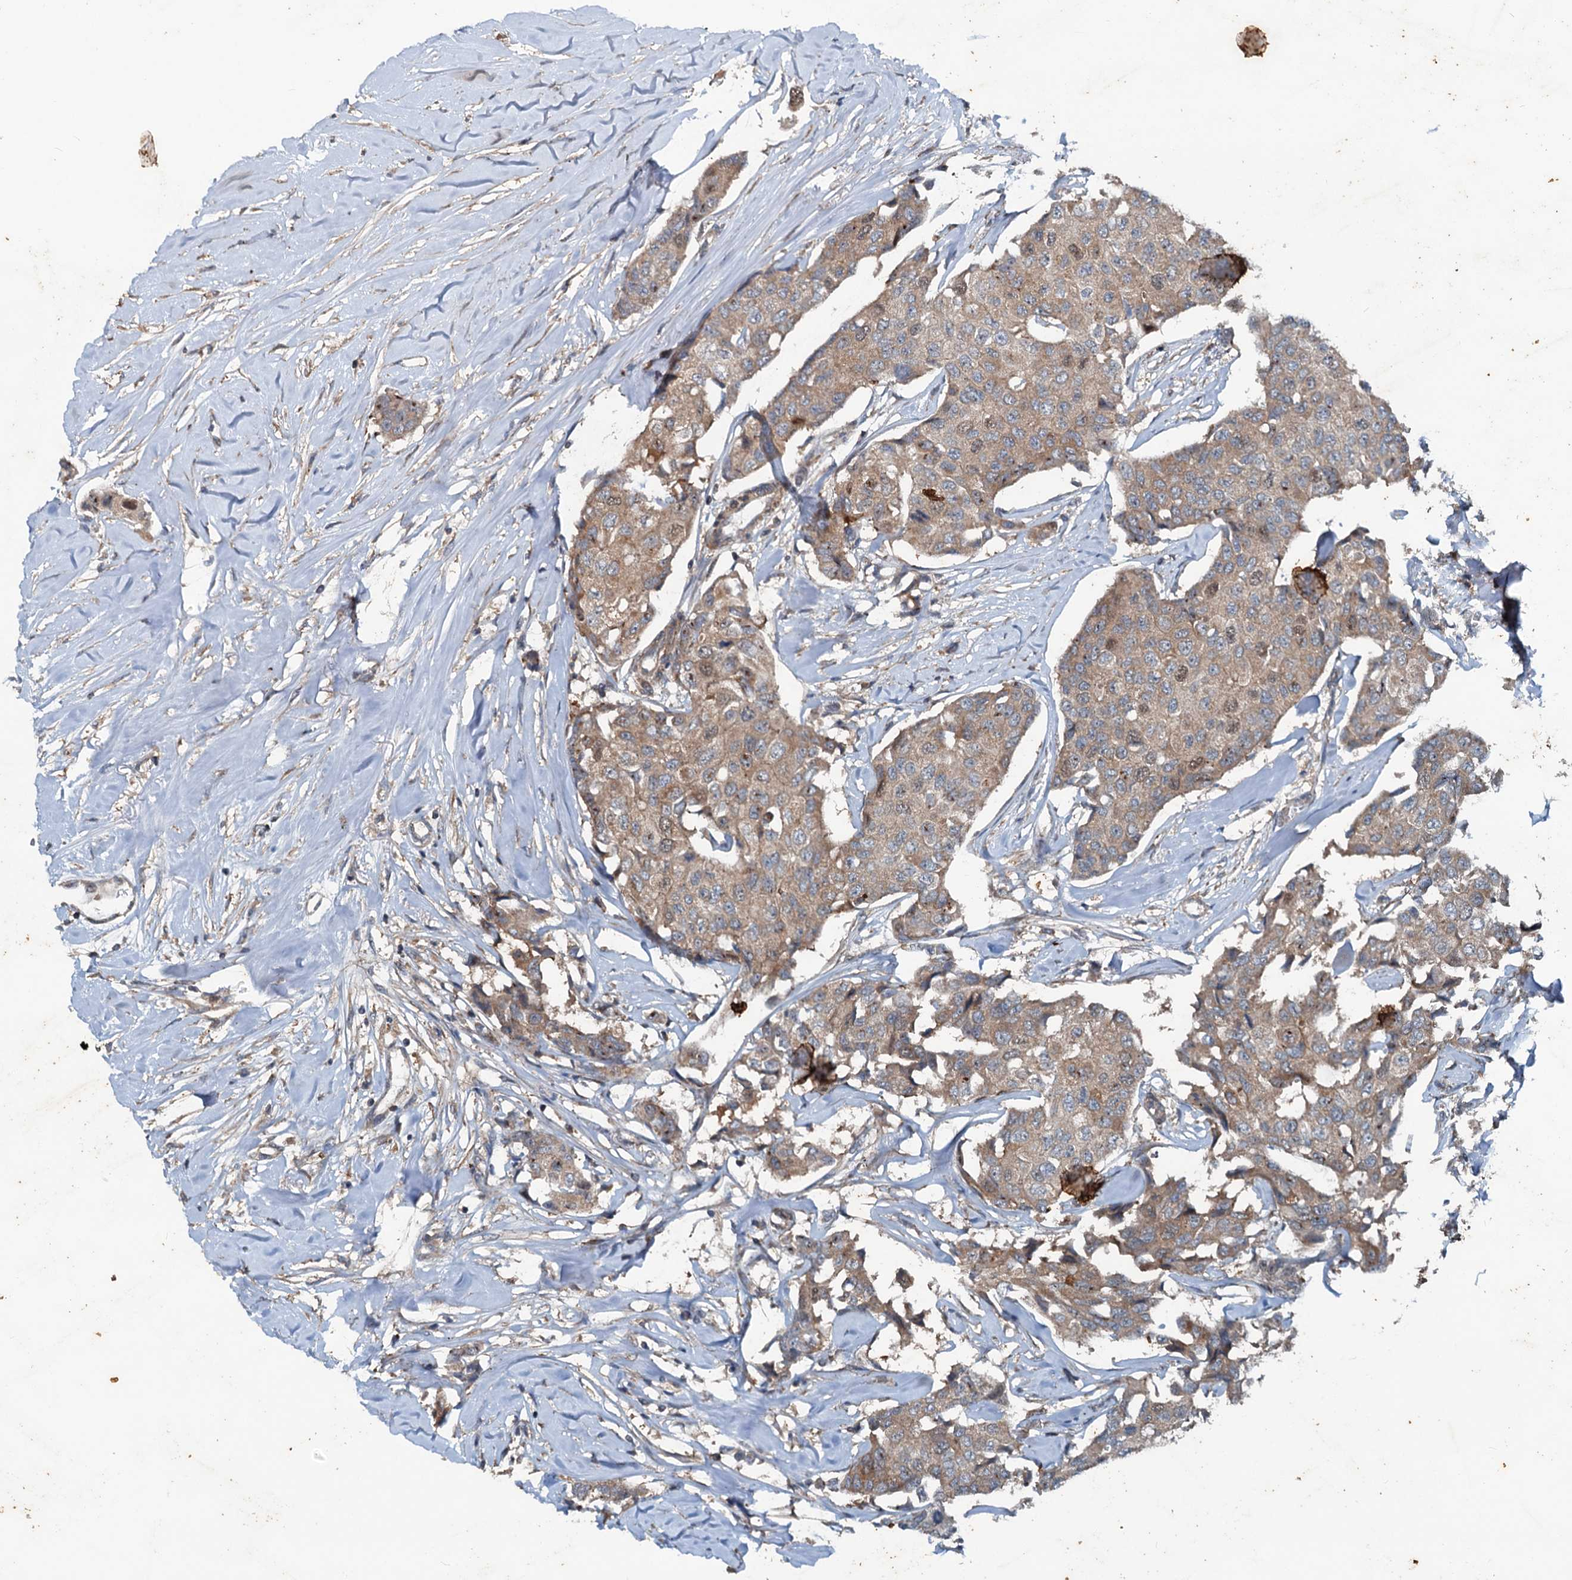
{"staining": {"intensity": "weak", "quantity": ">75%", "location": "cytoplasmic/membranous"}, "tissue": "breast cancer", "cell_type": "Tumor cells", "image_type": "cancer", "snomed": [{"axis": "morphology", "description": "Duct carcinoma"}, {"axis": "topography", "description": "Breast"}], "caption": "Invasive ductal carcinoma (breast) stained with a protein marker shows weak staining in tumor cells.", "gene": "TEDC1", "patient": {"sex": "female", "age": 80}}